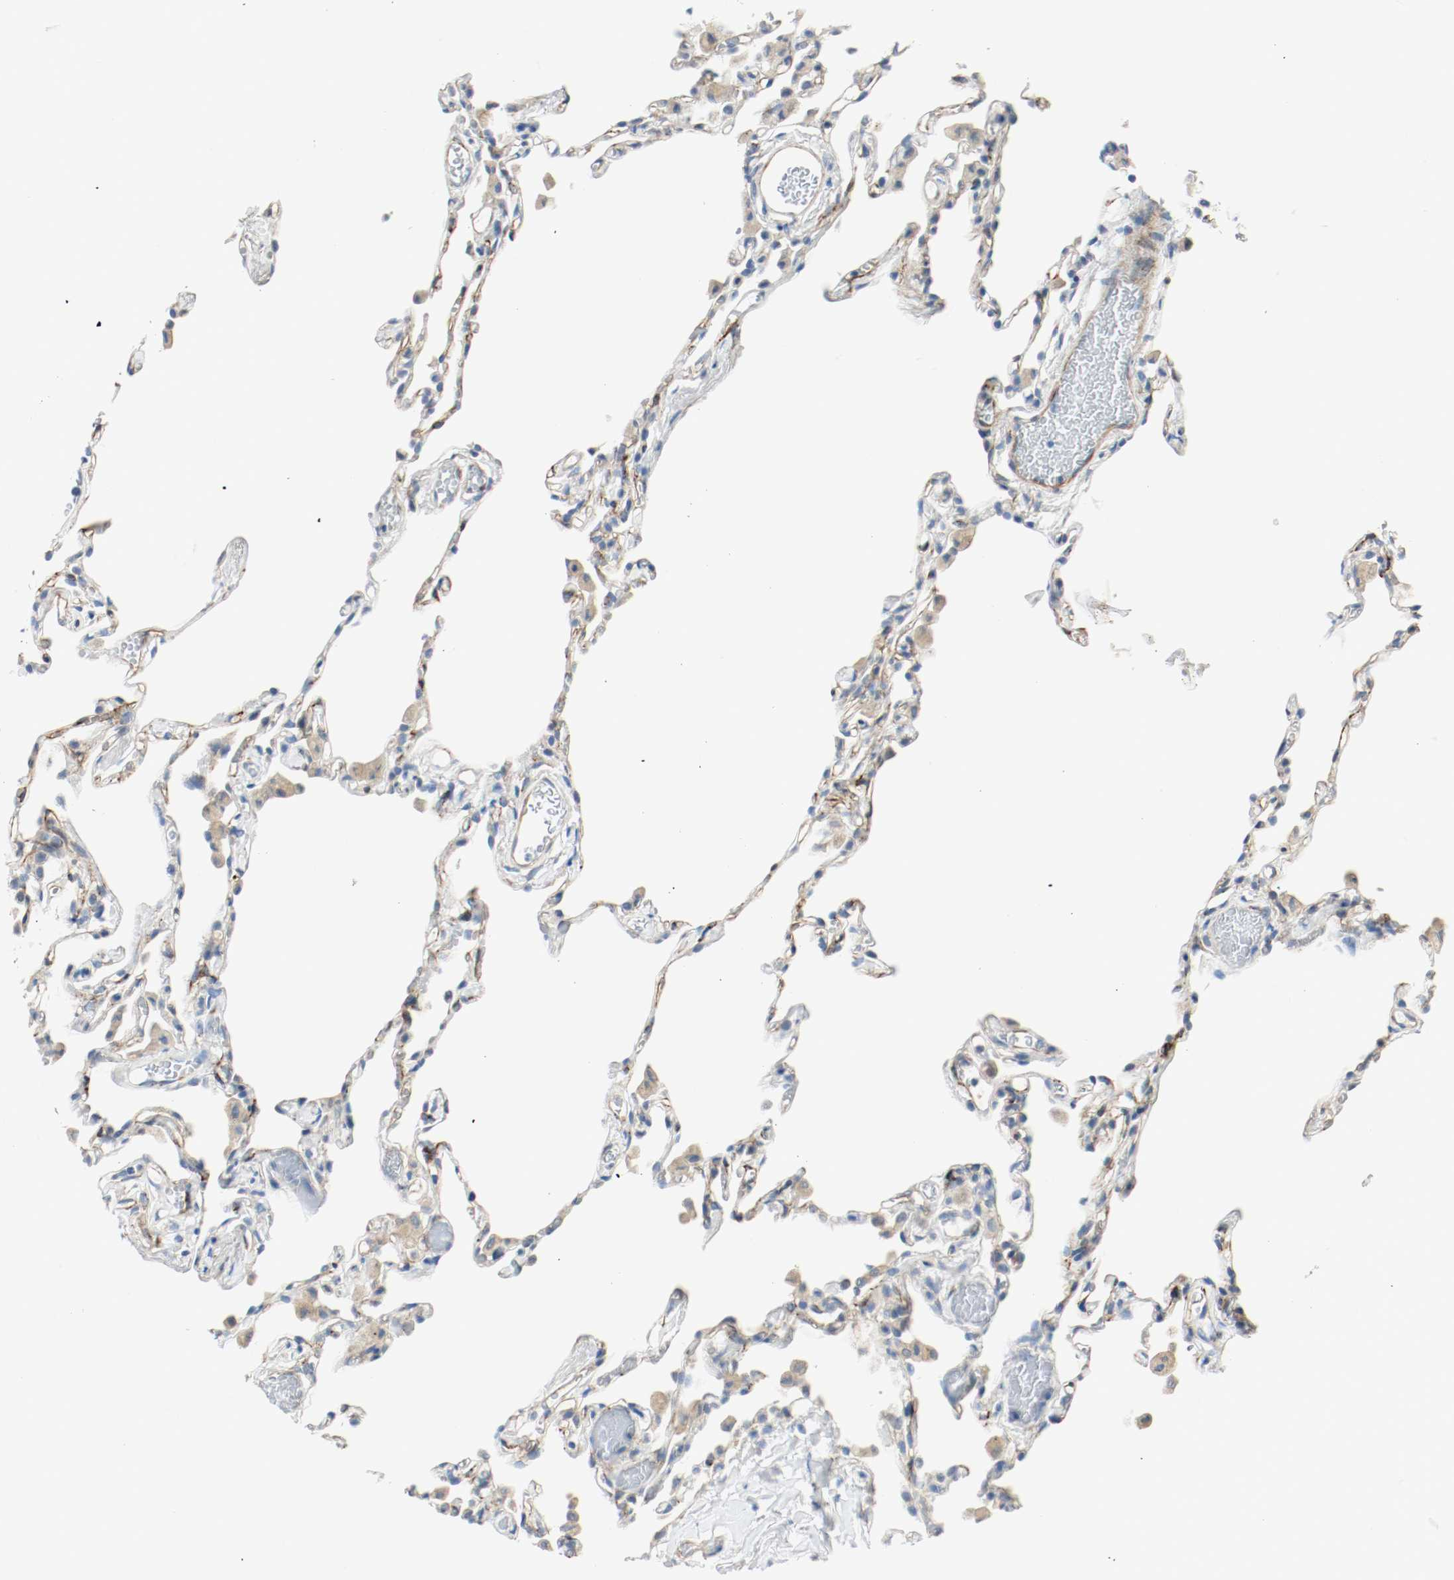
{"staining": {"intensity": "moderate", "quantity": "25%-75%", "location": "cytoplasmic/membranous"}, "tissue": "lung", "cell_type": "Alveolar cells", "image_type": "normal", "snomed": [{"axis": "morphology", "description": "Normal tissue, NOS"}, {"axis": "topography", "description": "Lung"}], "caption": "Moderate cytoplasmic/membranous protein expression is identified in approximately 25%-75% of alveolar cells in lung. (DAB = brown stain, brightfield microscopy at high magnification).", "gene": "LAMB1", "patient": {"sex": "female", "age": 49}}